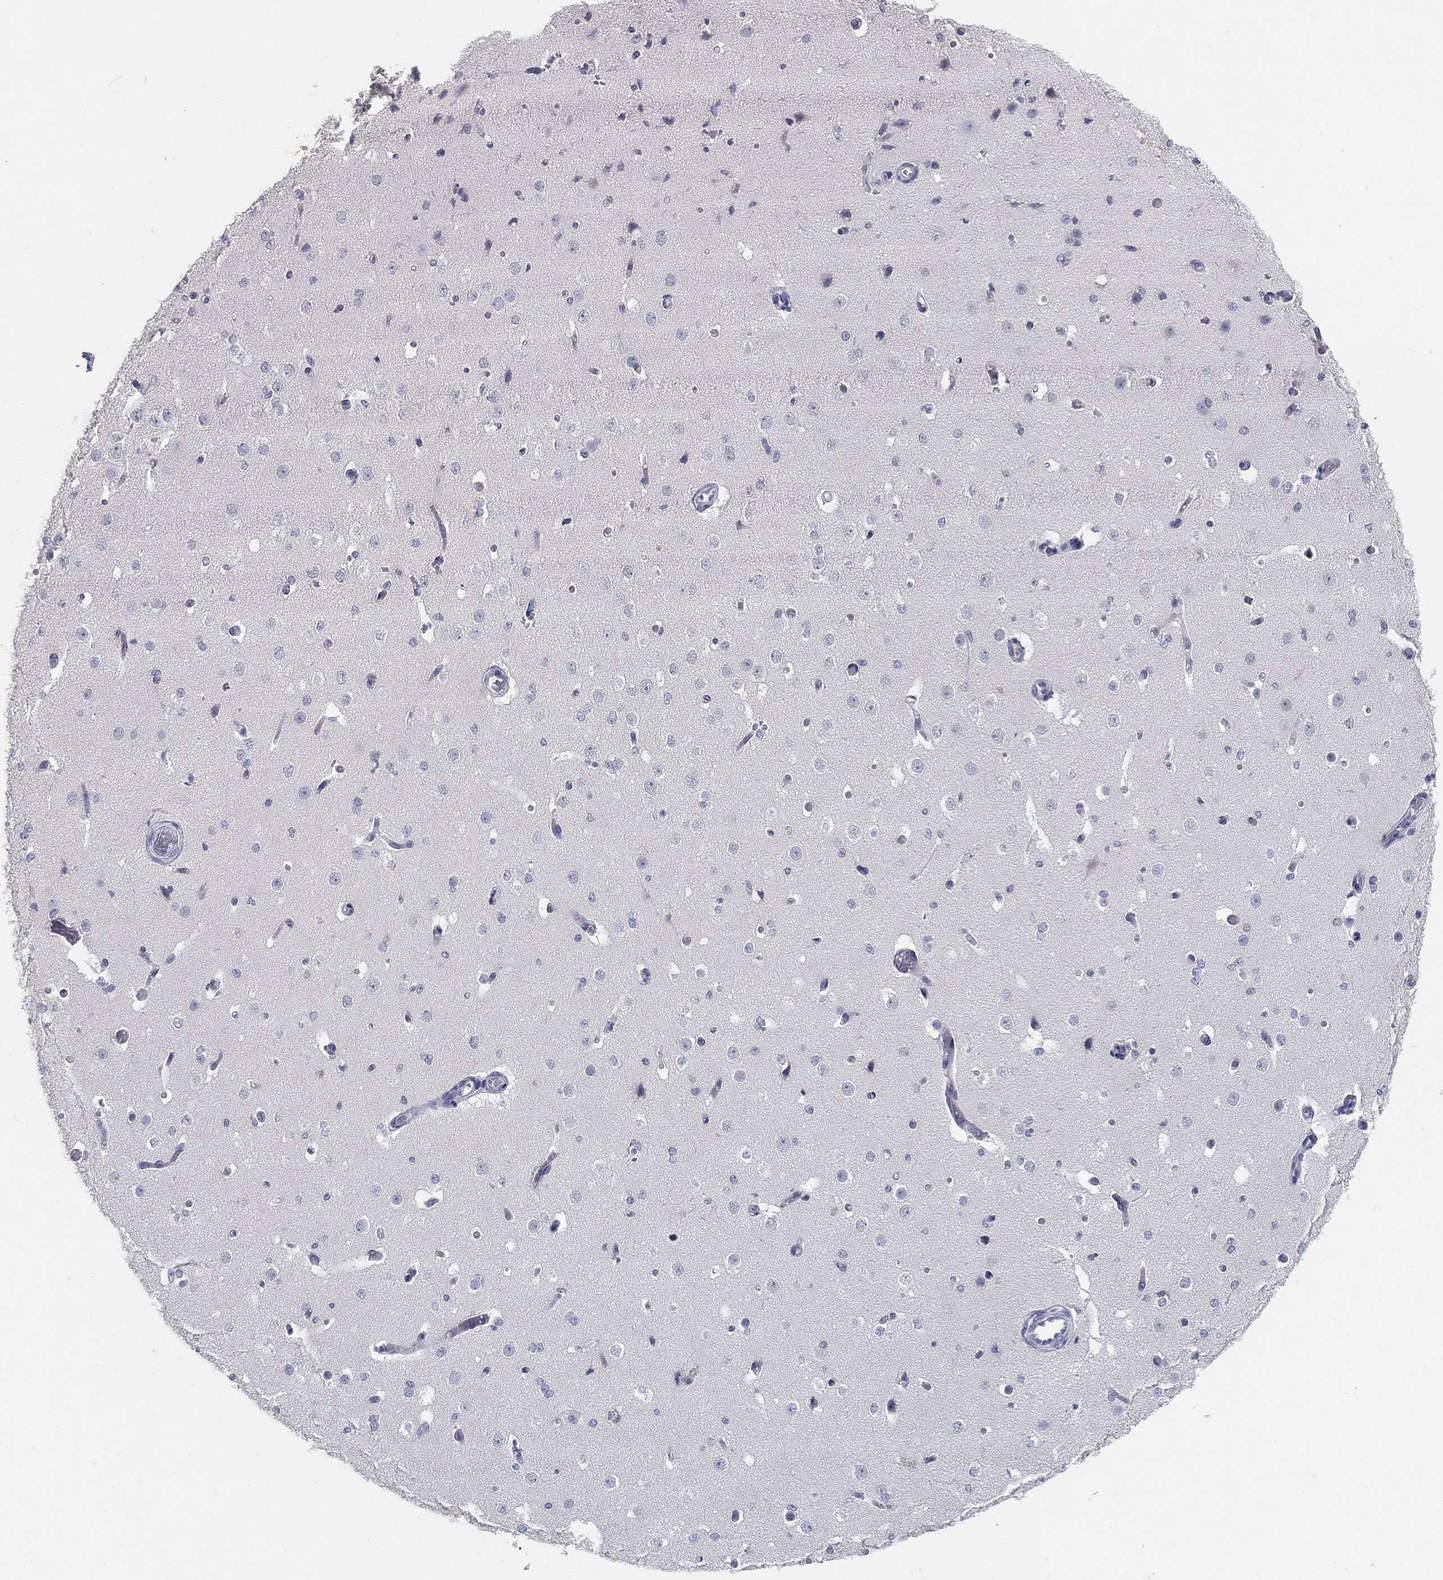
{"staining": {"intensity": "negative", "quantity": "none", "location": "none"}, "tissue": "cerebral cortex", "cell_type": "Endothelial cells", "image_type": "normal", "snomed": [{"axis": "morphology", "description": "Normal tissue, NOS"}, {"axis": "morphology", "description": "Inflammation, NOS"}, {"axis": "topography", "description": "Cerebral cortex"}], "caption": "The micrograph exhibits no significant expression in endothelial cells of cerebral cortex.", "gene": "MUC1", "patient": {"sex": "male", "age": 6}}